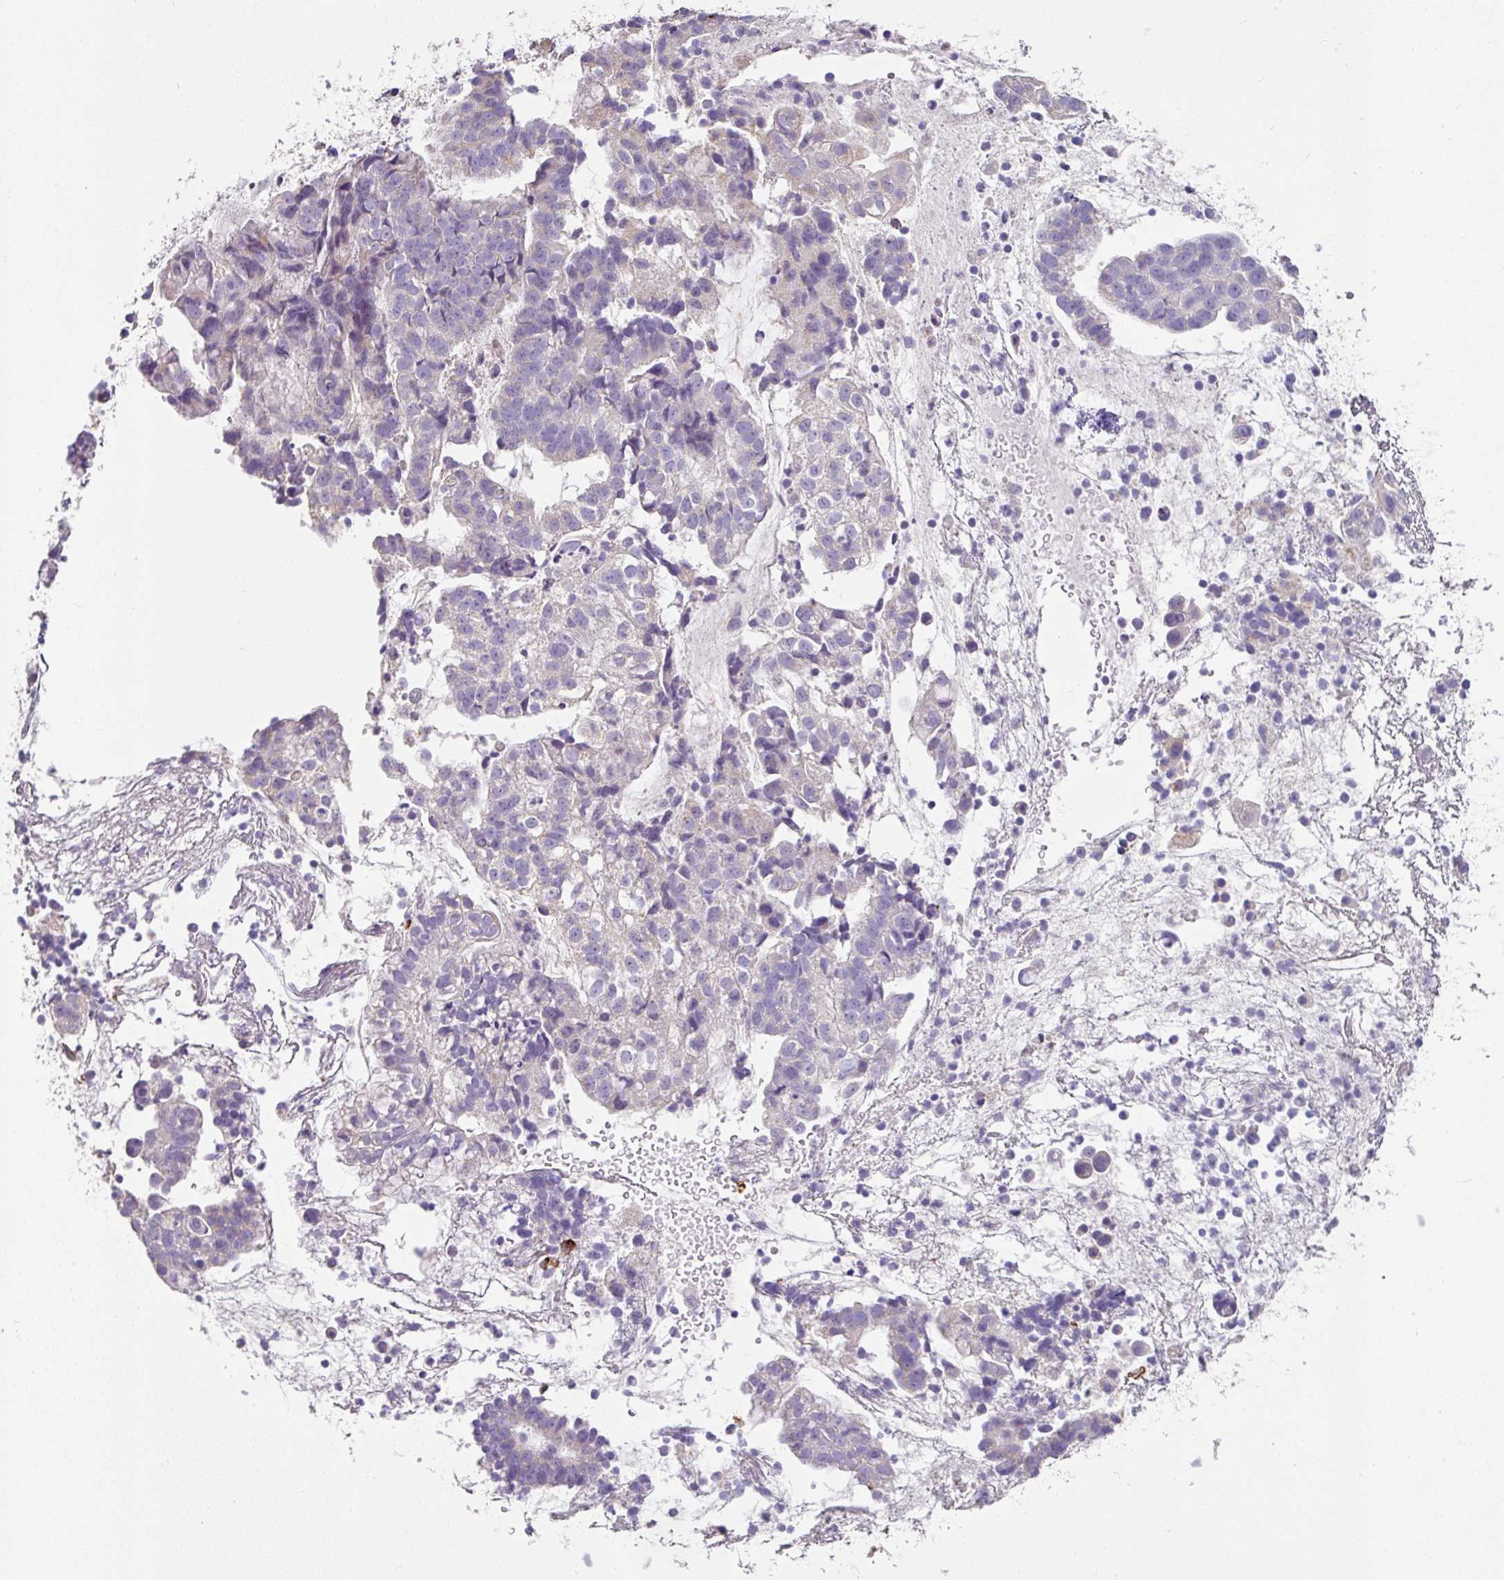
{"staining": {"intensity": "negative", "quantity": "none", "location": "none"}, "tissue": "endometrial cancer", "cell_type": "Tumor cells", "image_type": "cancer", "snomed": [{"axis": "morphology", "description": "Adenocarcinoma, NOS"}, {"axis": "topography", "description": "Endometrium"}], "caption": "IHC micrograph of neoplastic tissue: endometrial adenocarcinoma stained with DAB (3,3'-diaminobenzidine) demonstrates no significant protein expression in tumor cells.", "gene": "SLC25A17", "patient": {"sex": "female", "age": 76}}